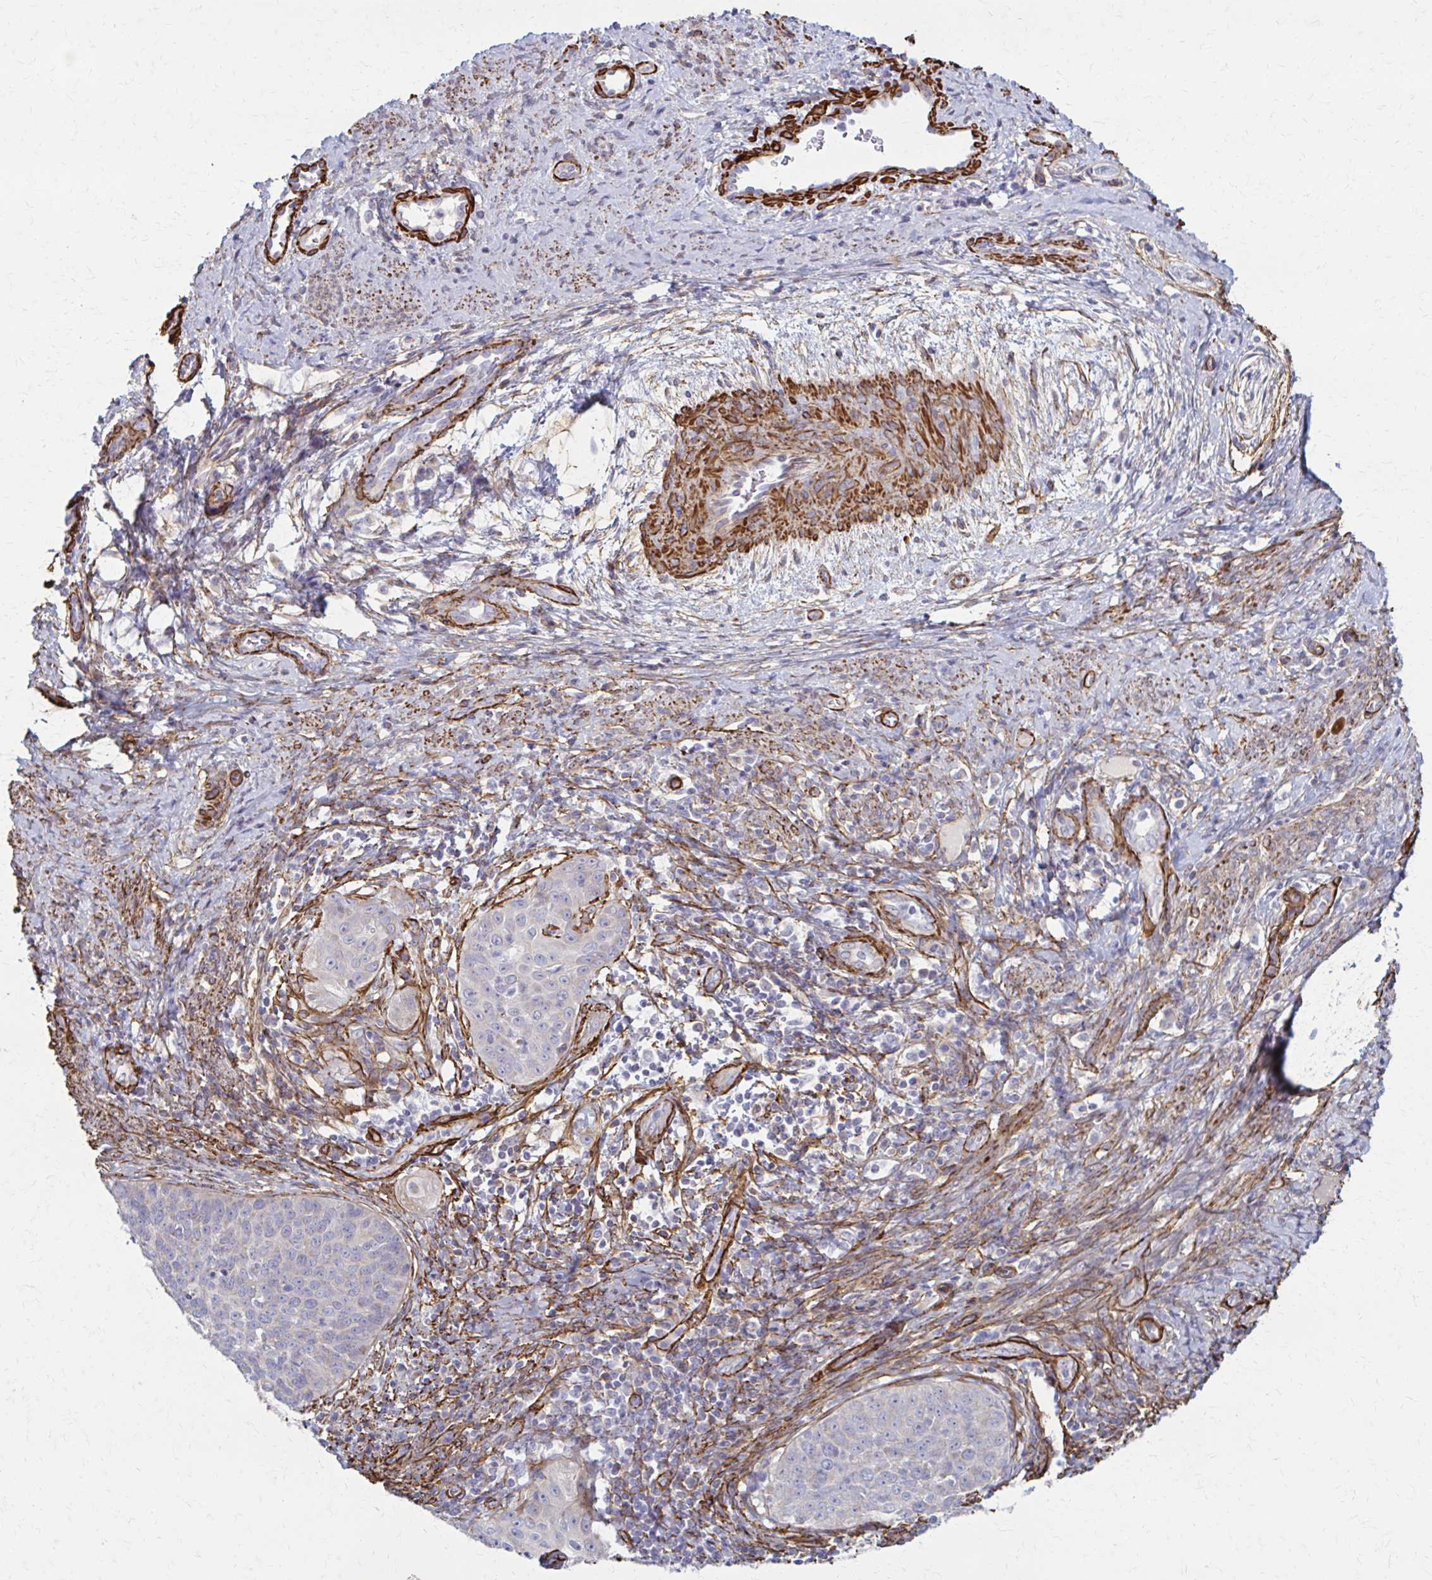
{"staining": {"intensity": "negative", "quantity": "none", "location": "none"}, "tissue": "cervical cancer", "cell_type": "Tumor cells", "image_type": "cancer", "snomed": [{"axis": "morphology", "description": "Squamous cell carcinoma, NOS"}, {"axis": "topography", "description": "Cervix"}], "caption": "Photomicrograph shows no significant protein staining in tumor cells of cervical cancer (squamous cell carcinoma). (DAB (3,3'-diaminobenzidine) IHC with hematoxylin counter stain).", "gene": "TIMMDC1", "patient": {"sex": "female", "age": 30}}